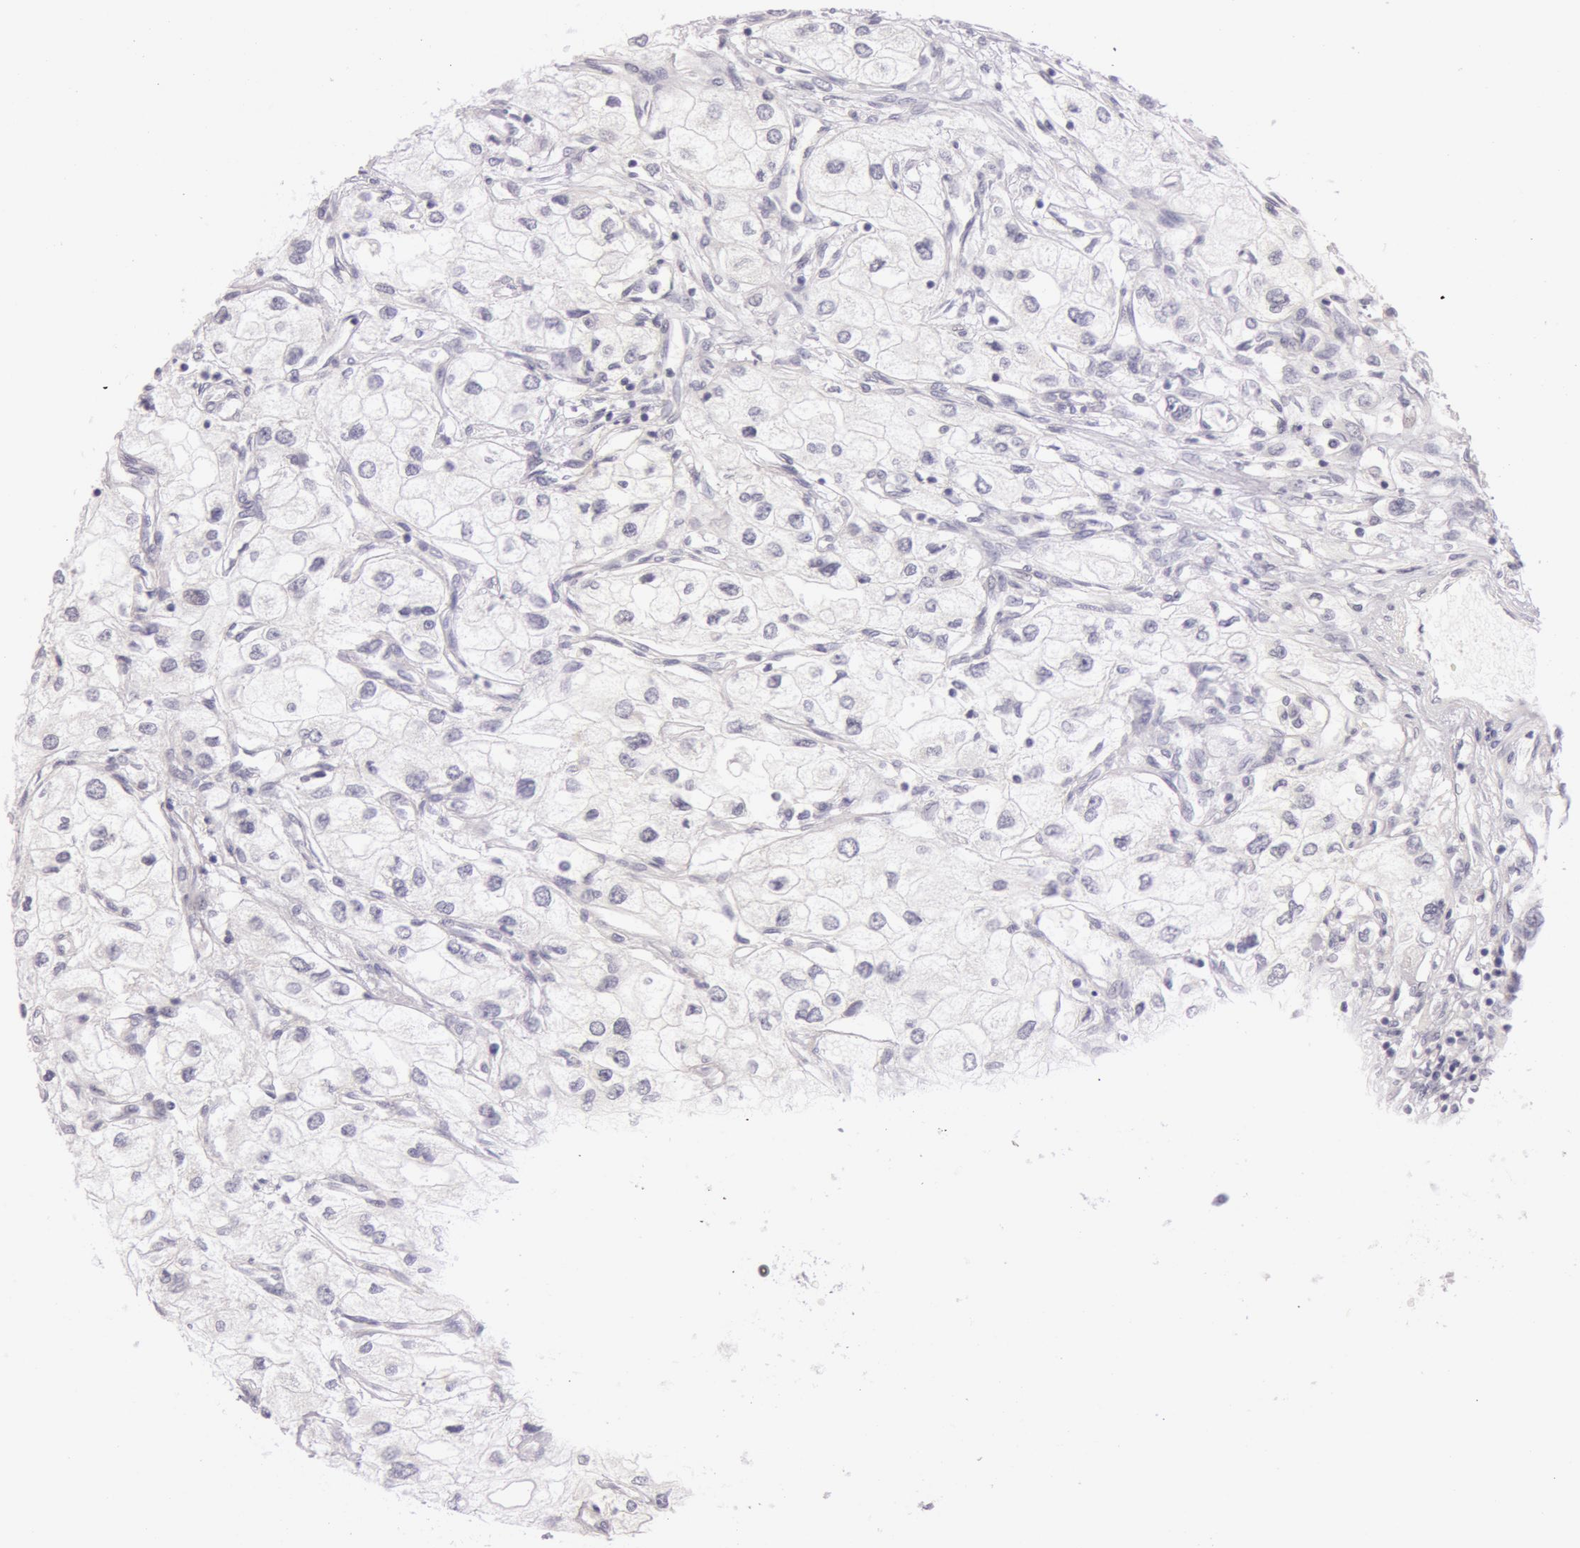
{"staining": {"intensity": "negative", "quantity": "none", "location": "none"}, "tissue": "renal cancer", "cell_type": "Tumor cells", "image_type": "cancer", "snomed": [{"axis": "morphology", "description": "Adenocarcinoma, NOS"}, {"axis": "topography", "description": "Kidney"}], "caption": "Immunohistochemistry (IHC) image of adenocarcinoma (renal) stained for a protein (brown), which displays no positivity in tumor cells.", "gene": "RBMY1F", "patient": {"sex": "male", "age": 57}}